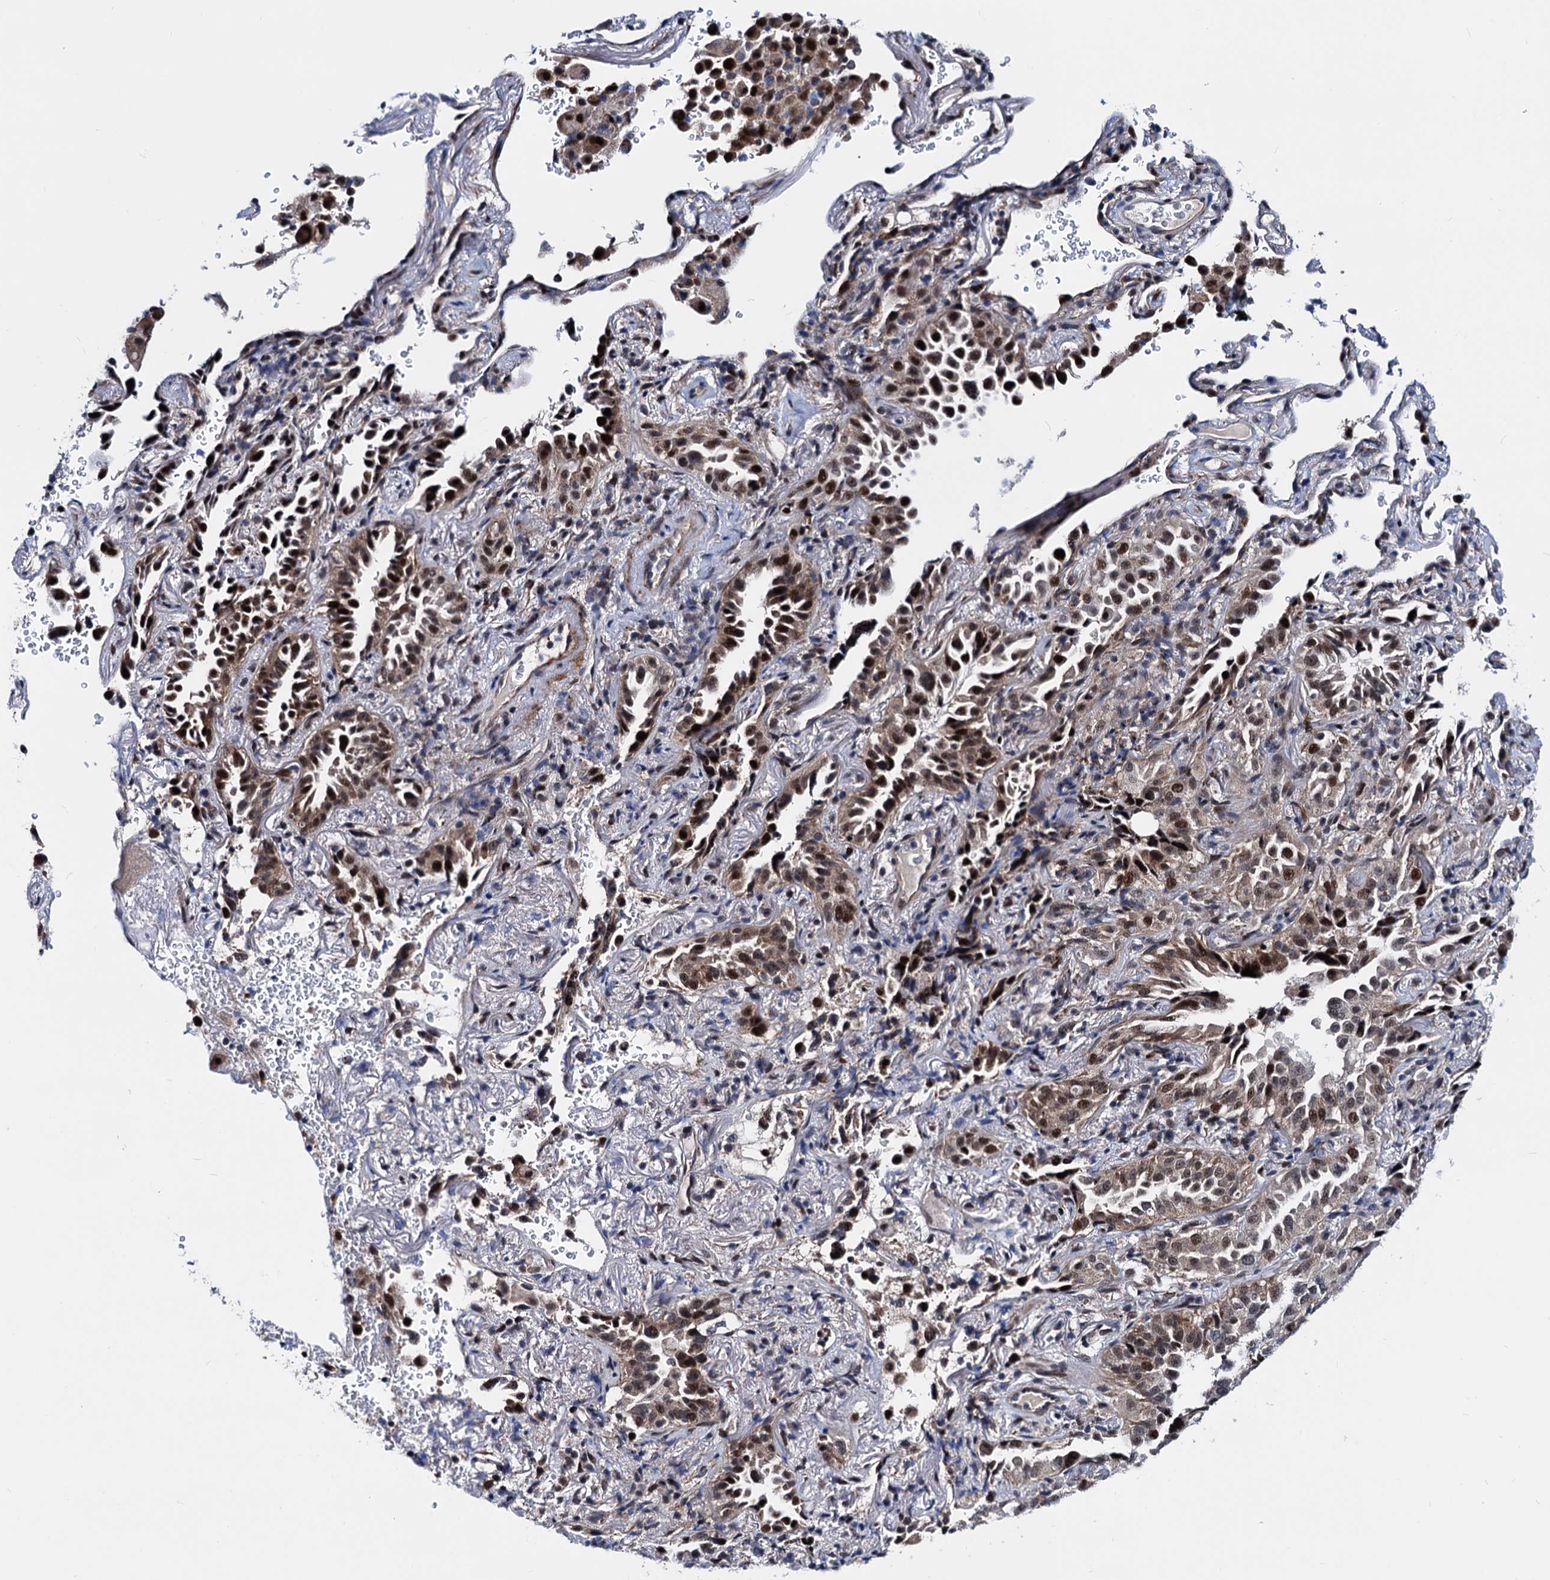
{"staining": {"intensity": "moderate", "quantity": ">75%", "location": "cytoplasmic/membranous,nuclear"}, "tissue": "lung cancer", "cell_type": "Tumor cells", "image_type": "cancer", "snomed": [{"axis": "morphology", "description": "Adenocarcinoma, NOS"}, {"axis": "topography", "description": "Lung"}], "caption": "The image exhibits a brown stain indicating the presence of a protein in the cytoplasmic/membranous and nuclear of tumor cells in lung adenocarcinoma. (DAB (3,3'-diaminobenzidine) IHC with brightfield microscopy, high magnification).", "gene": "COA4", "patient": {"sex": "female", "age": 69}}